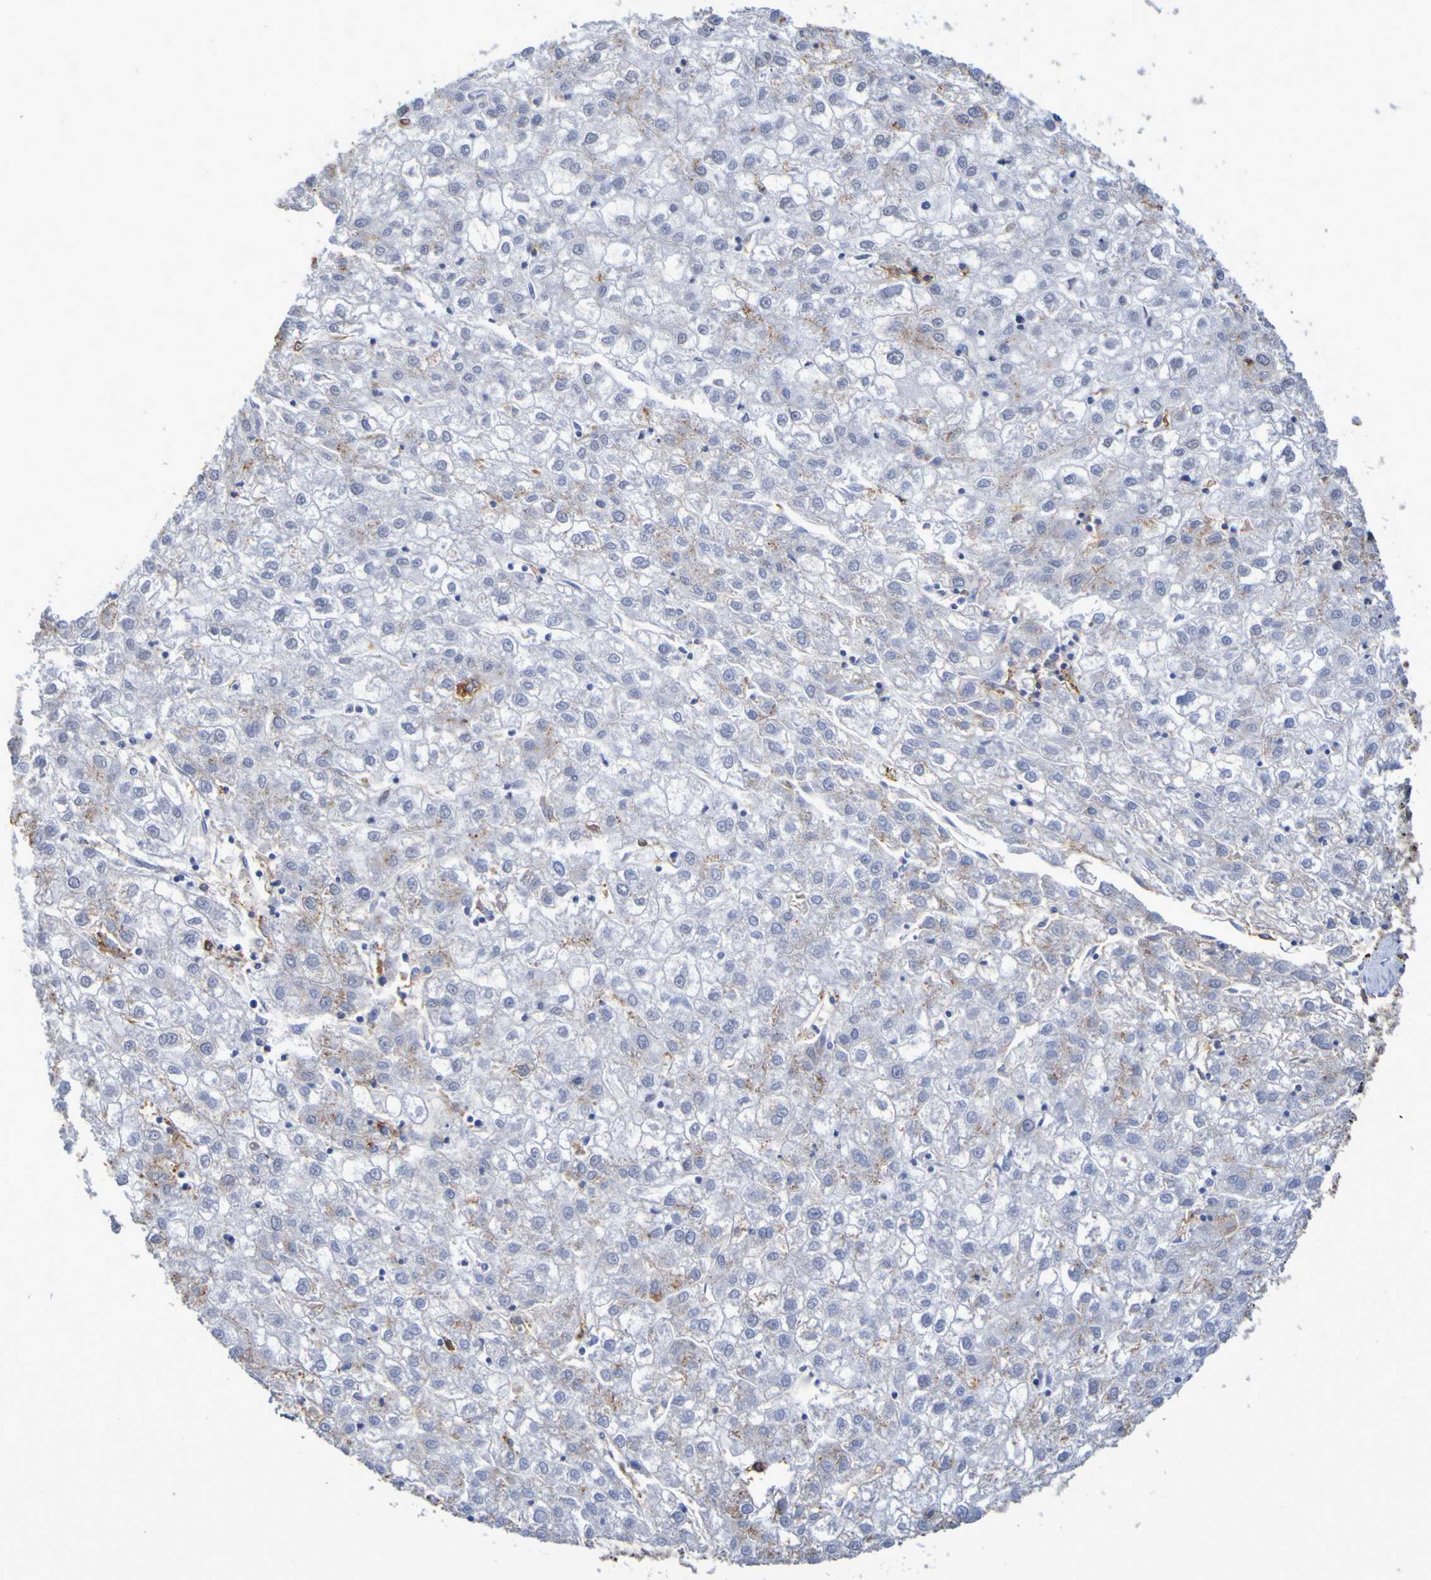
{"staining": {"intensity": "negative", "quantity": "none", "location": "none"}, "tissue": "liver cancer", "cell_type": "Tumor cells", "image_type": "cancer", "snomed": [{"axis": "morphology", "description": "Carcinoma, Hepatocellular, NOS"}, {"axis": "topography", "description": "Liver"}], "caption": "Immunohistochemistry (IHC) of human liver hepatocellular carcinoma demonstrates no staining in tumor cells.", "gene": "MRTFB", "patient": {"sex": "male", "age": 72}}